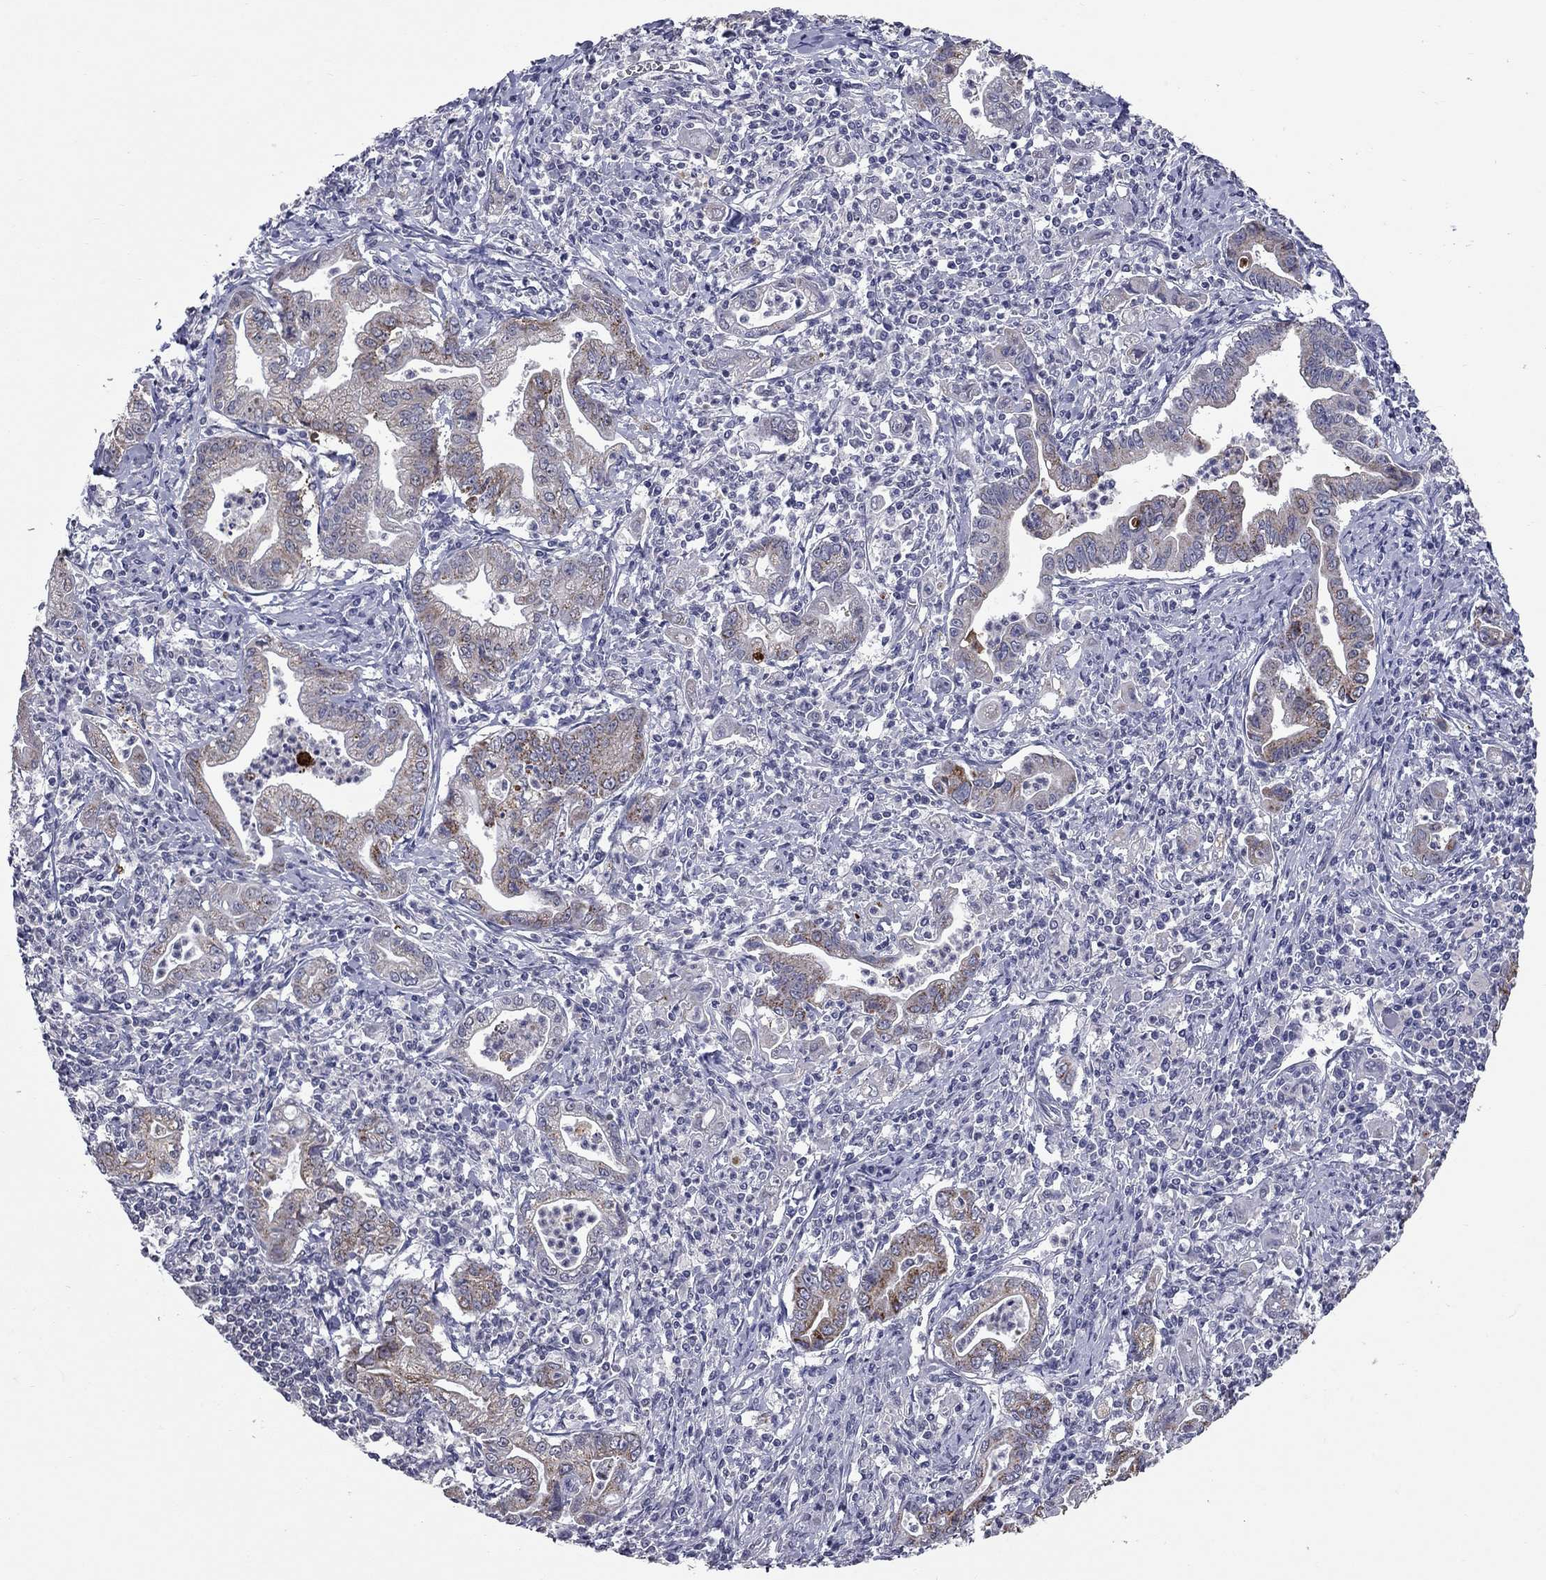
{"staining": {"intensity": "moderate", "quantity": ">75%", "location": "cytoplasmic/membranous"}, "tissue": "stomach cancer", "cell_type": "Tumor cells", "image_type": "cancer", "snomed": [{"axis": "morphology", "description": "Adenocarcinoma, NOS"}, {"axis": "topography", "description": "Stomach, upper"}], "caption": "Protein analysis of stomach cancer (adenocarcinoma) tissue displays moderate cytoplasmic/membranous positivity in about >75% of tumor cells.", "gene": "SHOC2", "patient": {"sex": "female", "age": 79}}